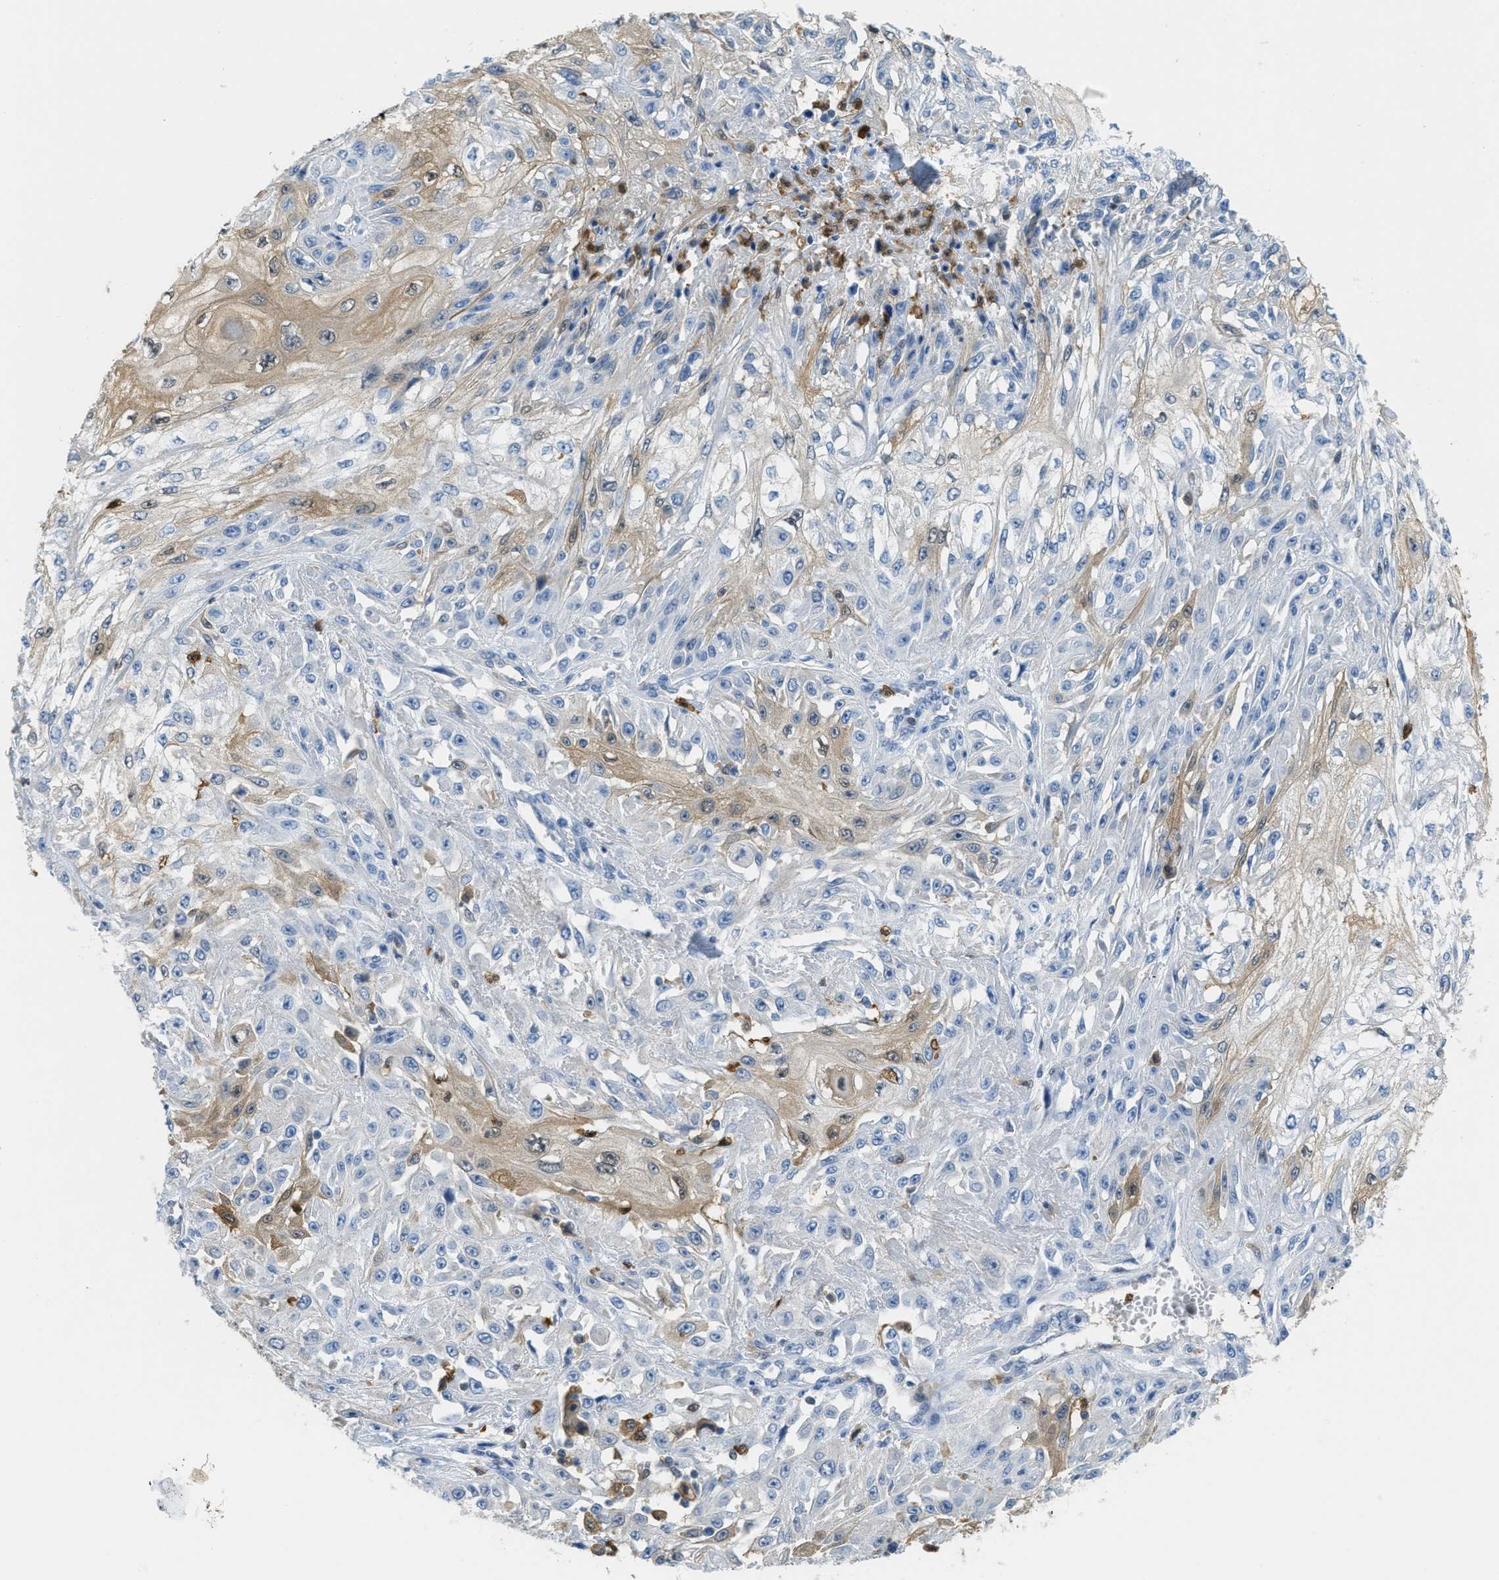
{"staining": {"intensity": "moderate", "quantity": "<25%", "location": "cytoplasmic/membranous,nuclear"}, "tissue": "skin cancer", "cell_type": "Tumor cells", "image_type": "cancer", "snomed": [{"axis": "morphology", "description": "Squamous cell carcinoma, NOS"}, {"axis": "morphology", "description": "Squamous cell carcinoma, metastatic, NOS"}, {"axis": "topography", "description": "Skin"}, {"axis": "topography", "description": "Lymph node"}], "caption": "High-magnification brightfield microscopy of skin cancer (metastatic squamous cell carcinoma) stained with DAB (brown) and counterstained with hematoxylin (blue). tumor cells exhibit moderate cytoplasmic/membranous and nuclear expression is appreciated in approximately<25% of cells.", "gene": "SERPINB1", "patient": {"sex": "male", "age": 75}}